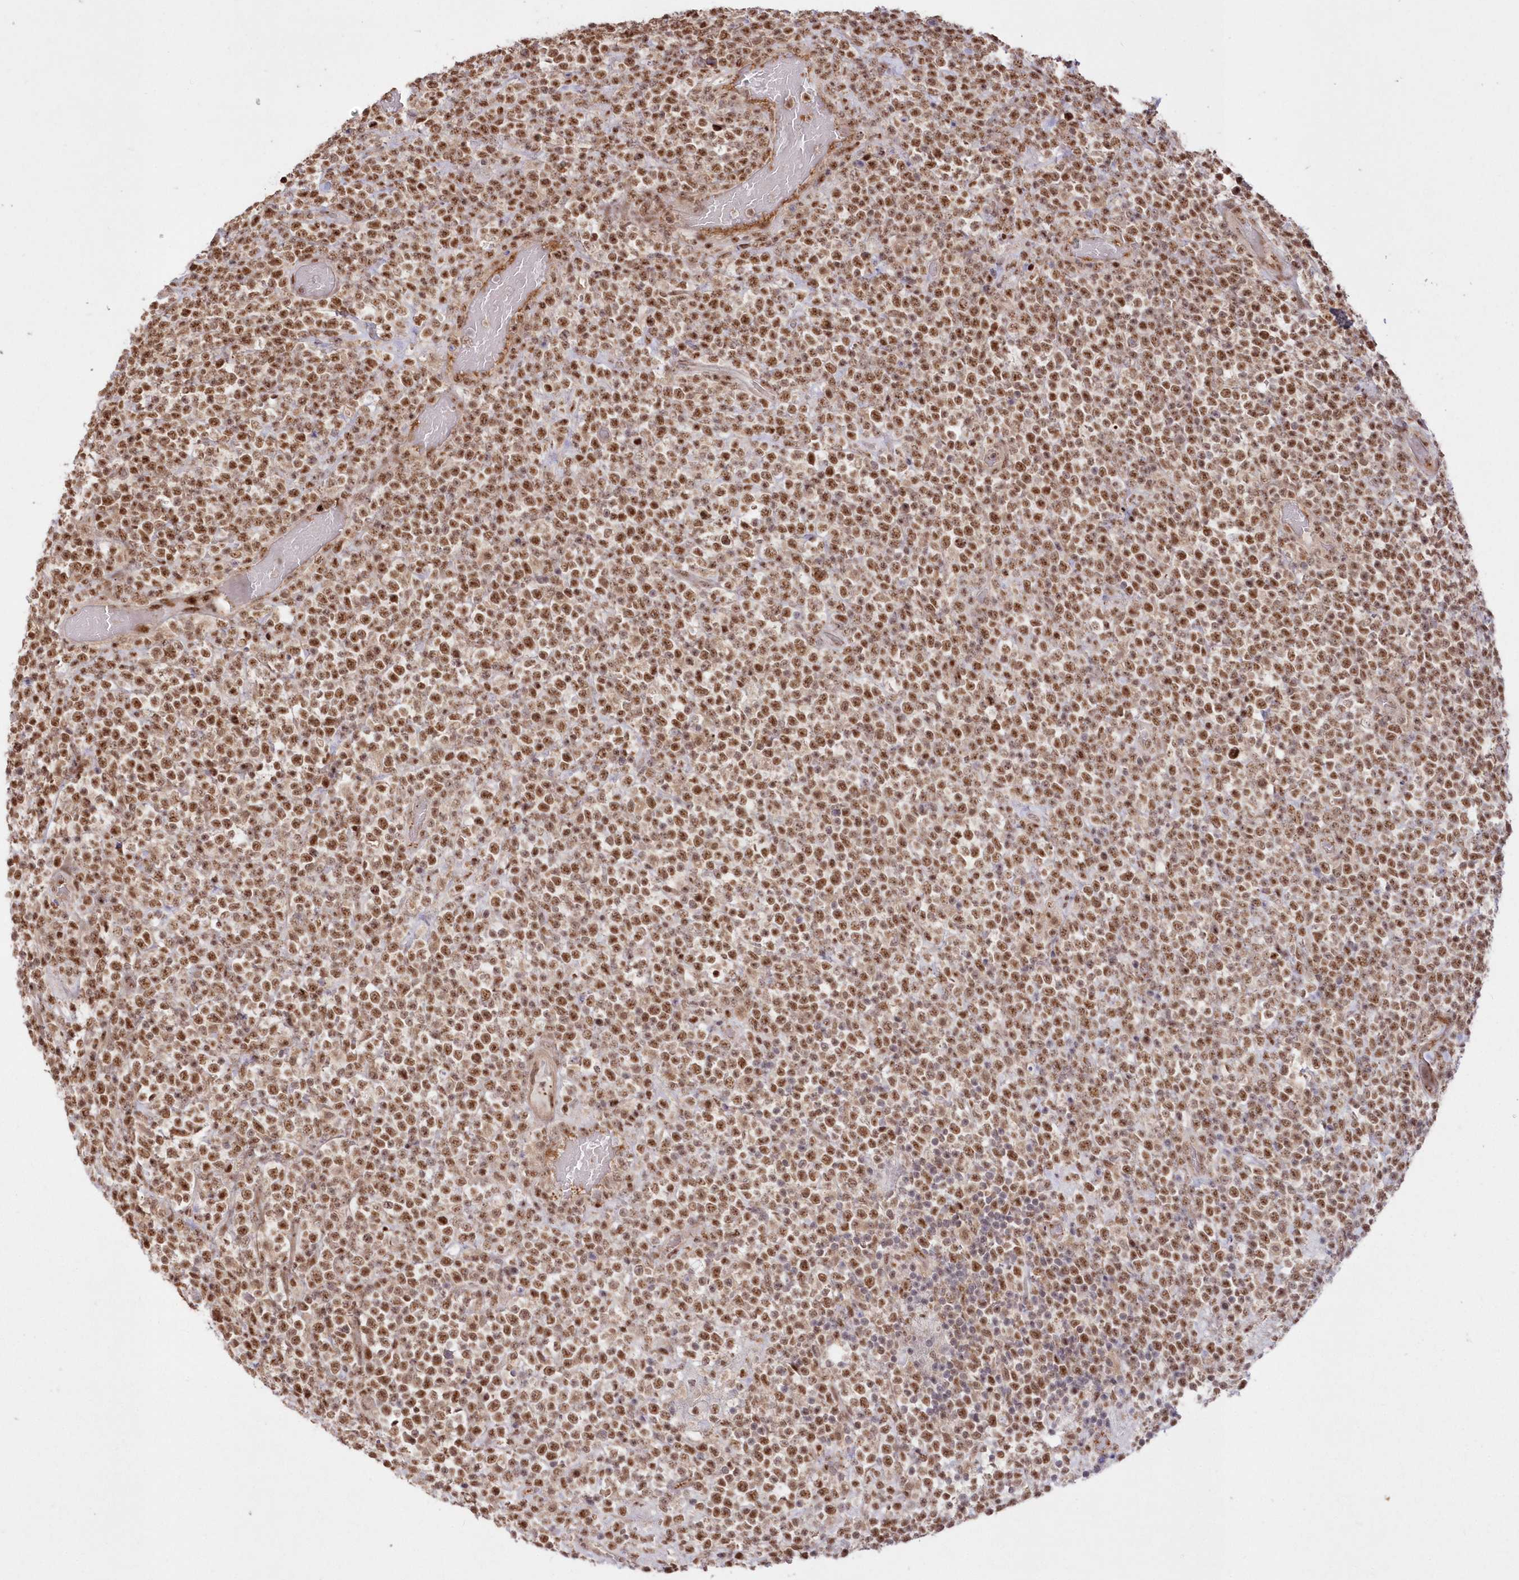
{"staining": {"intensity": "moderate", "quantity": ">75%", "location": "nuclear"}, "tissue": "lymphoma", "cell_type": "Tumor cells", "image_type": "cancer", "snomed": [{"axis": "morphology", "description": "Malignant lymphoma, non-Hodgkin's type, High grade"}, {"axis": "topography", "description": "Colon"}], "caption": "Immunohistochemical staining of human lymphoma reveals moderate nuclear protein positivity in about >75% of tumor cells.", "gene": "WBP1L", "patient": {"sex": "female", "age": 53}}